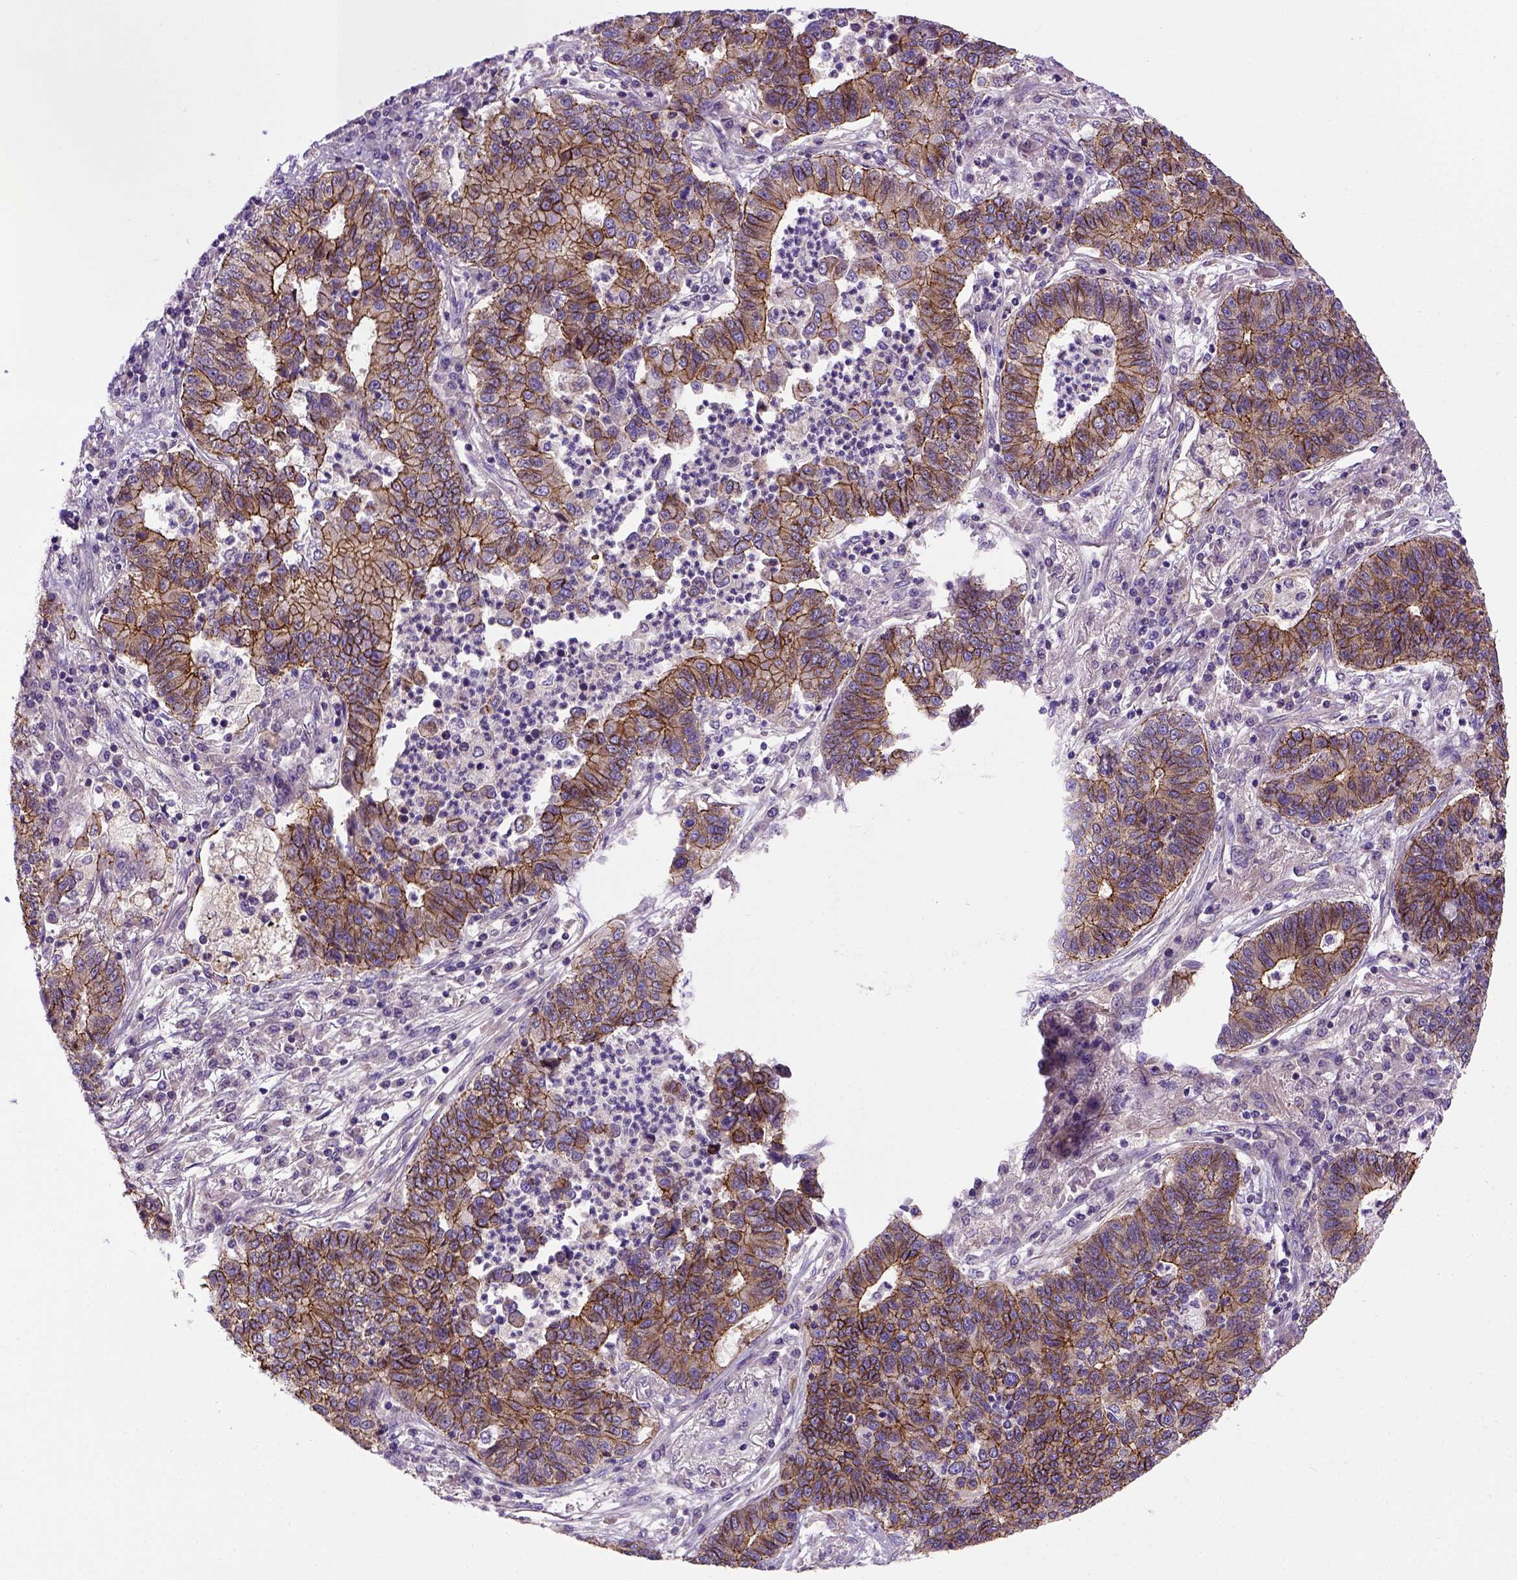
{"staining": {"intensity": "strong", "quantity": ">75%", "location": "cytoplasmic/membranous"}, "tissue": "lung cancer", "cell_type": "Tumor cells", "image_type": "cancer", "snomed": [{"axis": "morphology", "description": "Adenocarcinoma, NOS"}, {"axis": "topography", "description": "Lung"}], "caption": "Immunohistochemistry (IHC) micrograph of neoplastic tissue: adenocarcinoma (lung) stained using immunohistochemistry (IHC) reveals high levels of strong protein expression localized specifically in the cytoplasmic/membranous of tumor cells, appearing as a cytoplasmic/membranous brown color.", "gene": "CDH1", "patient": {"sex": "female", "age": 57}}